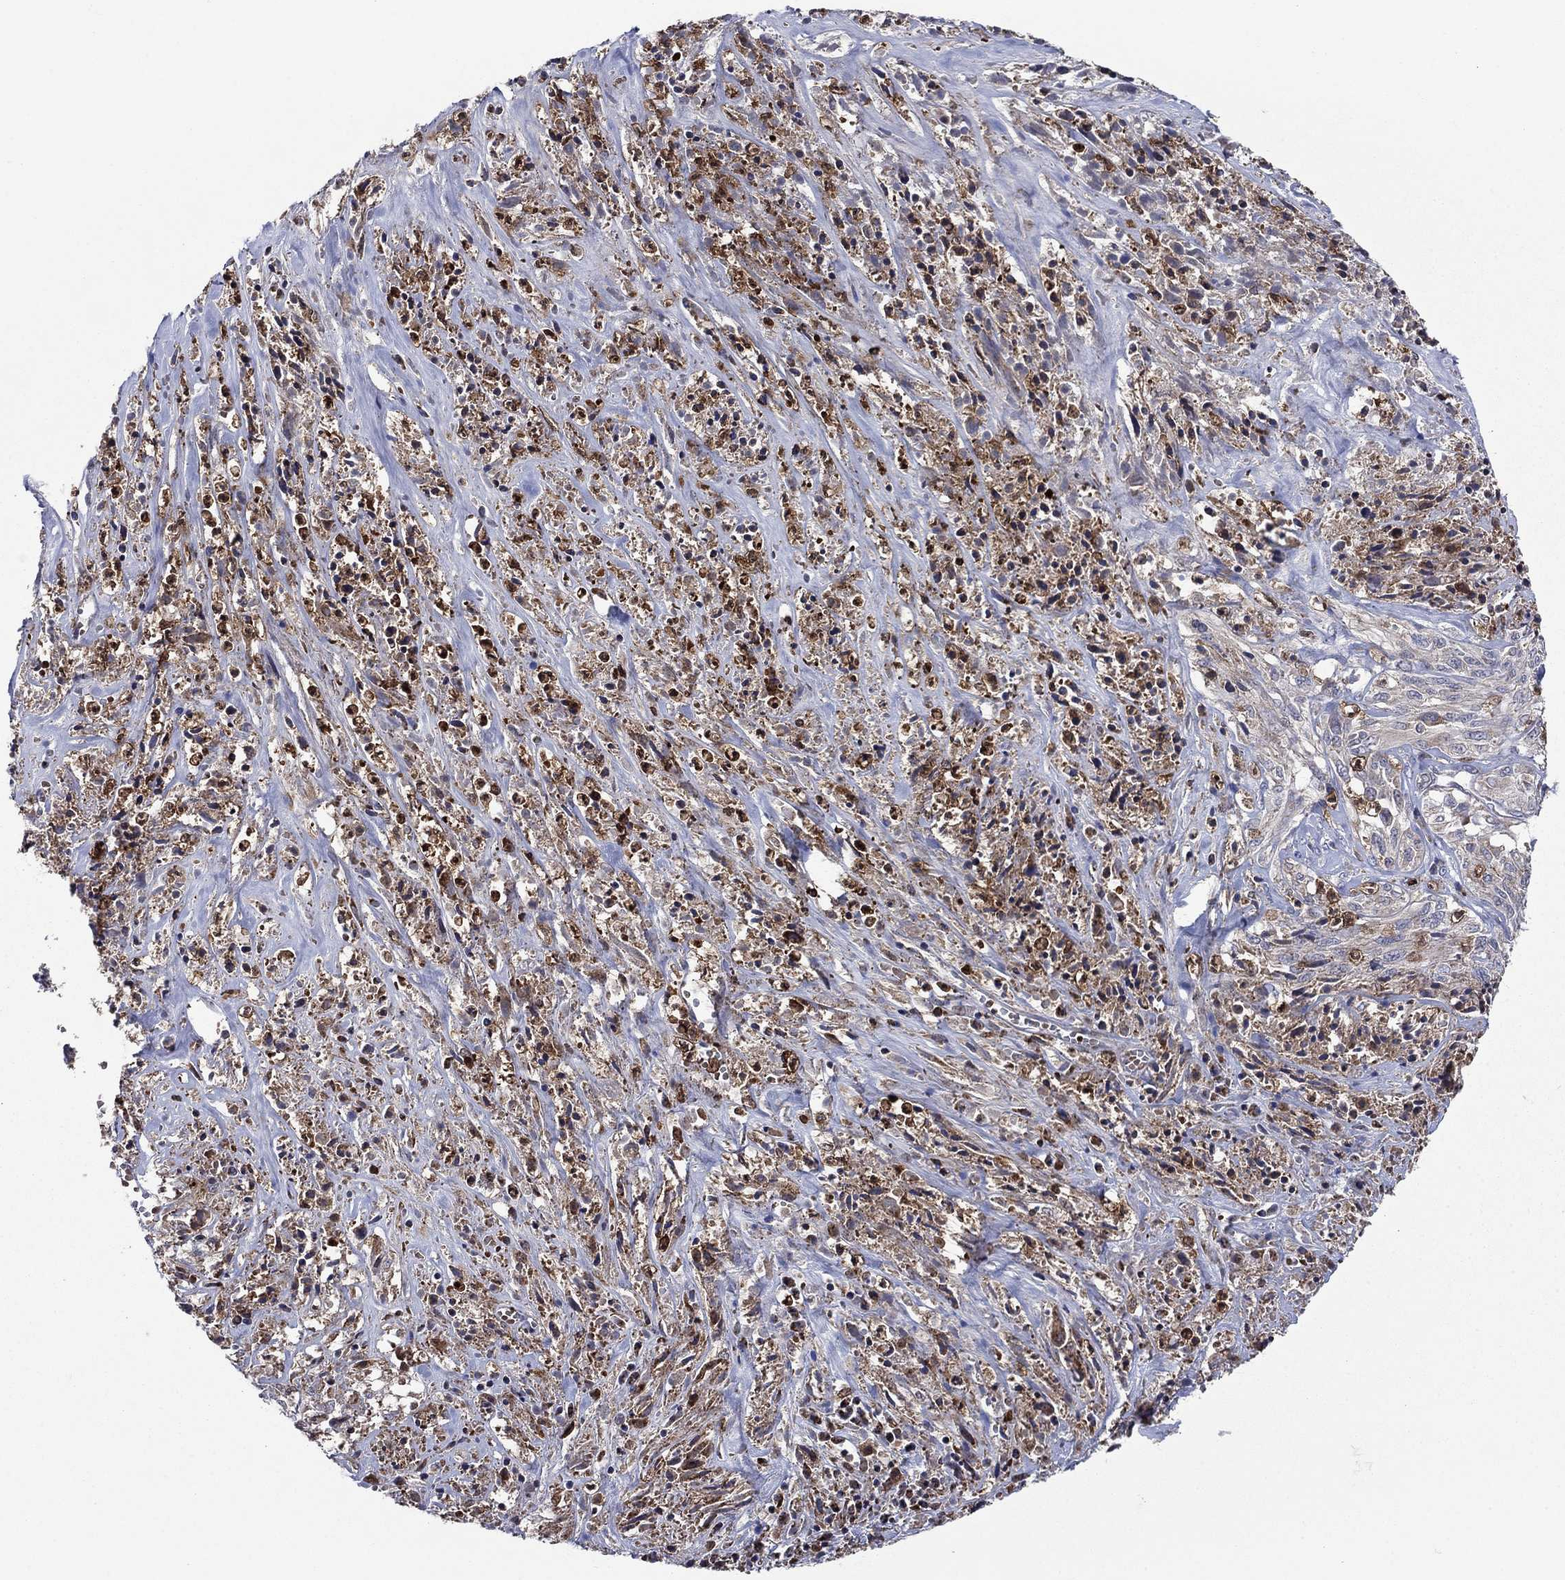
{"staining": {"intensity": "moderate", "quantity": "<25%", "location": "cytoplasmic/membranous"}, "tissue": "melanoma", "cell_type": "Tumor cells", "image_type": "cancer", "snomed": [{"axis": "morphology", "description": "Malignant melanoma, NOS"}, {"axis": "topography", "description": "Skin"}], "caption": "Melanoma was stained to show a protein in brown. There is low levels of moderate cytoplasmic/membranous expression in approximately <25% of tumor cells.", "gene": "RNF19B", "patient": {"sex": "female", "age": 91}}